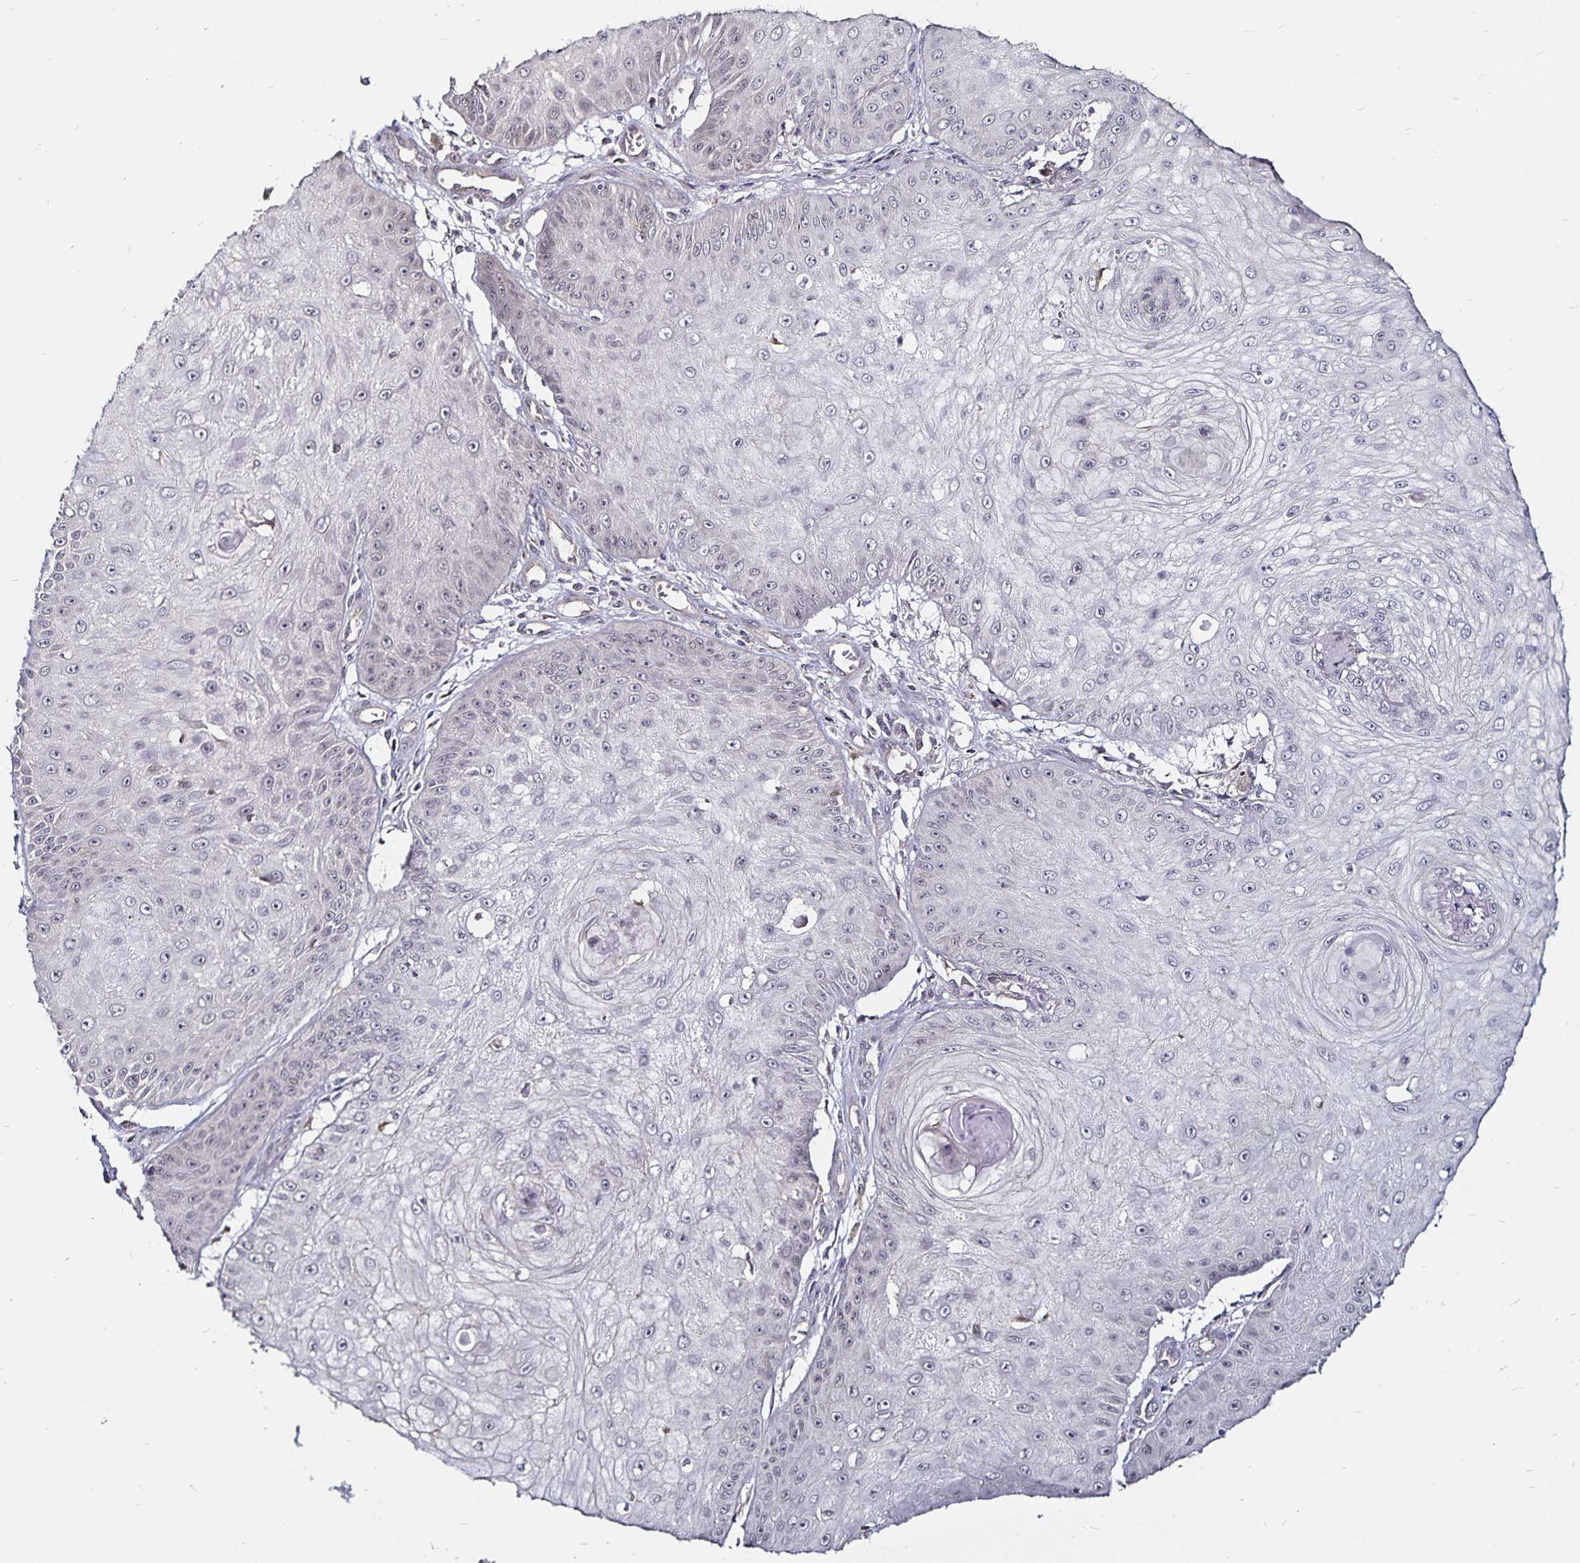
{"staining": {"intensity": "negative", "quantity": "none", "location": "none"}, "tissue": "skin cancer", "cell_type": "Tumor cells", "image_type": "cancer", "snomed": [{"axis": "morphology", "description": "Squamous cell carcinoma, NOS"}, {"axis": "topography", "description": "Skin"}], "caption": "Immunohistochemistry (IHC) of skin cancer (squamous cell carcinoma) displays no staining in tumor cells.", "gene": "CYP27A1", "patient": {"sex": "male", "age": 70}}